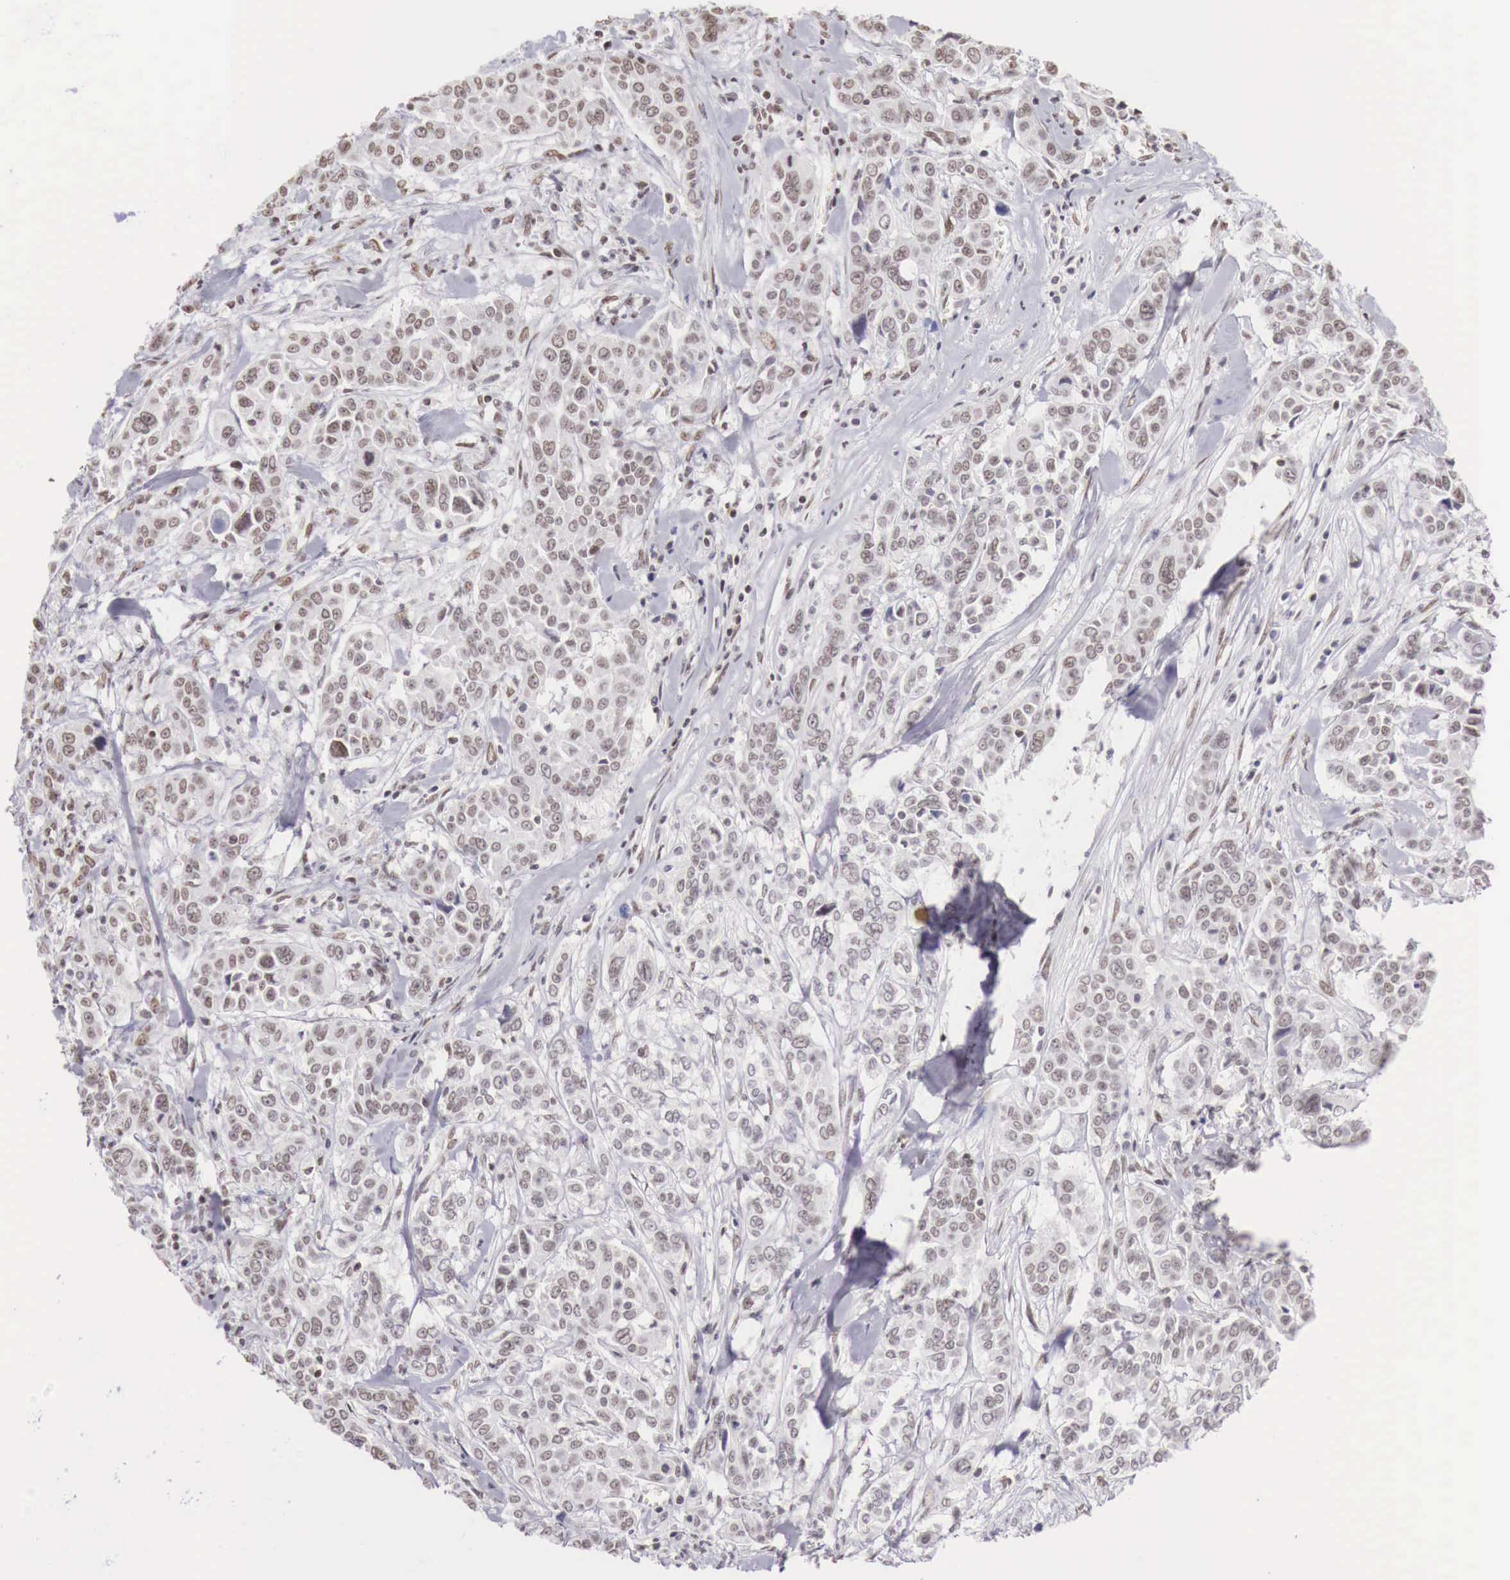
{"staining": {"intensity": "weak", "quantity": "<25%", "location": "nuclear"}, "tissue": "pancreatic cancer", "cell_type": "Tumor cells", "image_type": "cancer", "snomed": [{"axis": "morphology", "description": "Adenocarcinoma, NOS"}, {"axis": "topography", "description": "Pancreas"}], "caption": "Tumor cells are negative for brown protein staining in pancreatic cancer (adenocarcinoma).", "gene": "PHF14", "patient": {"sex": "female", "age": 52}}